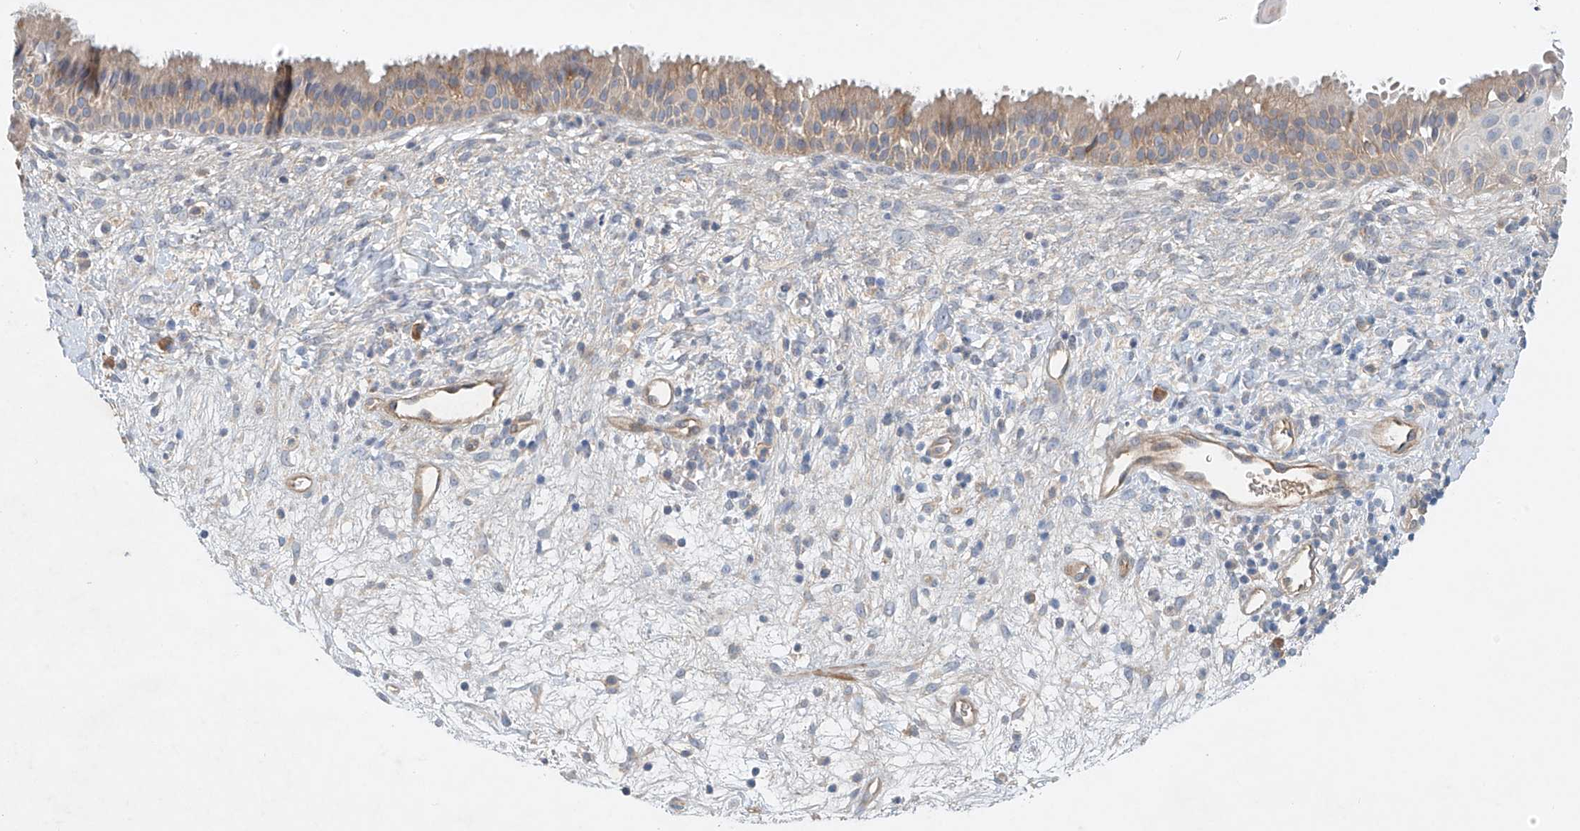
{"staining": {"intensity": "weak", "quantity": ">75%", "location": "cytoplasmic/membranous"}, "tissue": "nasopharynx", "cell_type": "Respiratory epithelial cells", "image_type": "normal", "snomed": [{"axis": "morphology", "description": "Normal tissue, NOS"}, {"axis": "topography", "description": "Nasopharynx"}], "caption": "Immunohistochemistry micrograph of unremarkable nasopharynx: nasopharynx stained using immunohistochemistry (IHC) displays low levels of weak protein expression localized specifically in the cytoplasmic/membranous of respiratory epithelial cells, appearing as a cytoplasmic/membranous brown color.", "gene": "ENSG00000266202", "patient": {"sex": "male", "age": 22}}